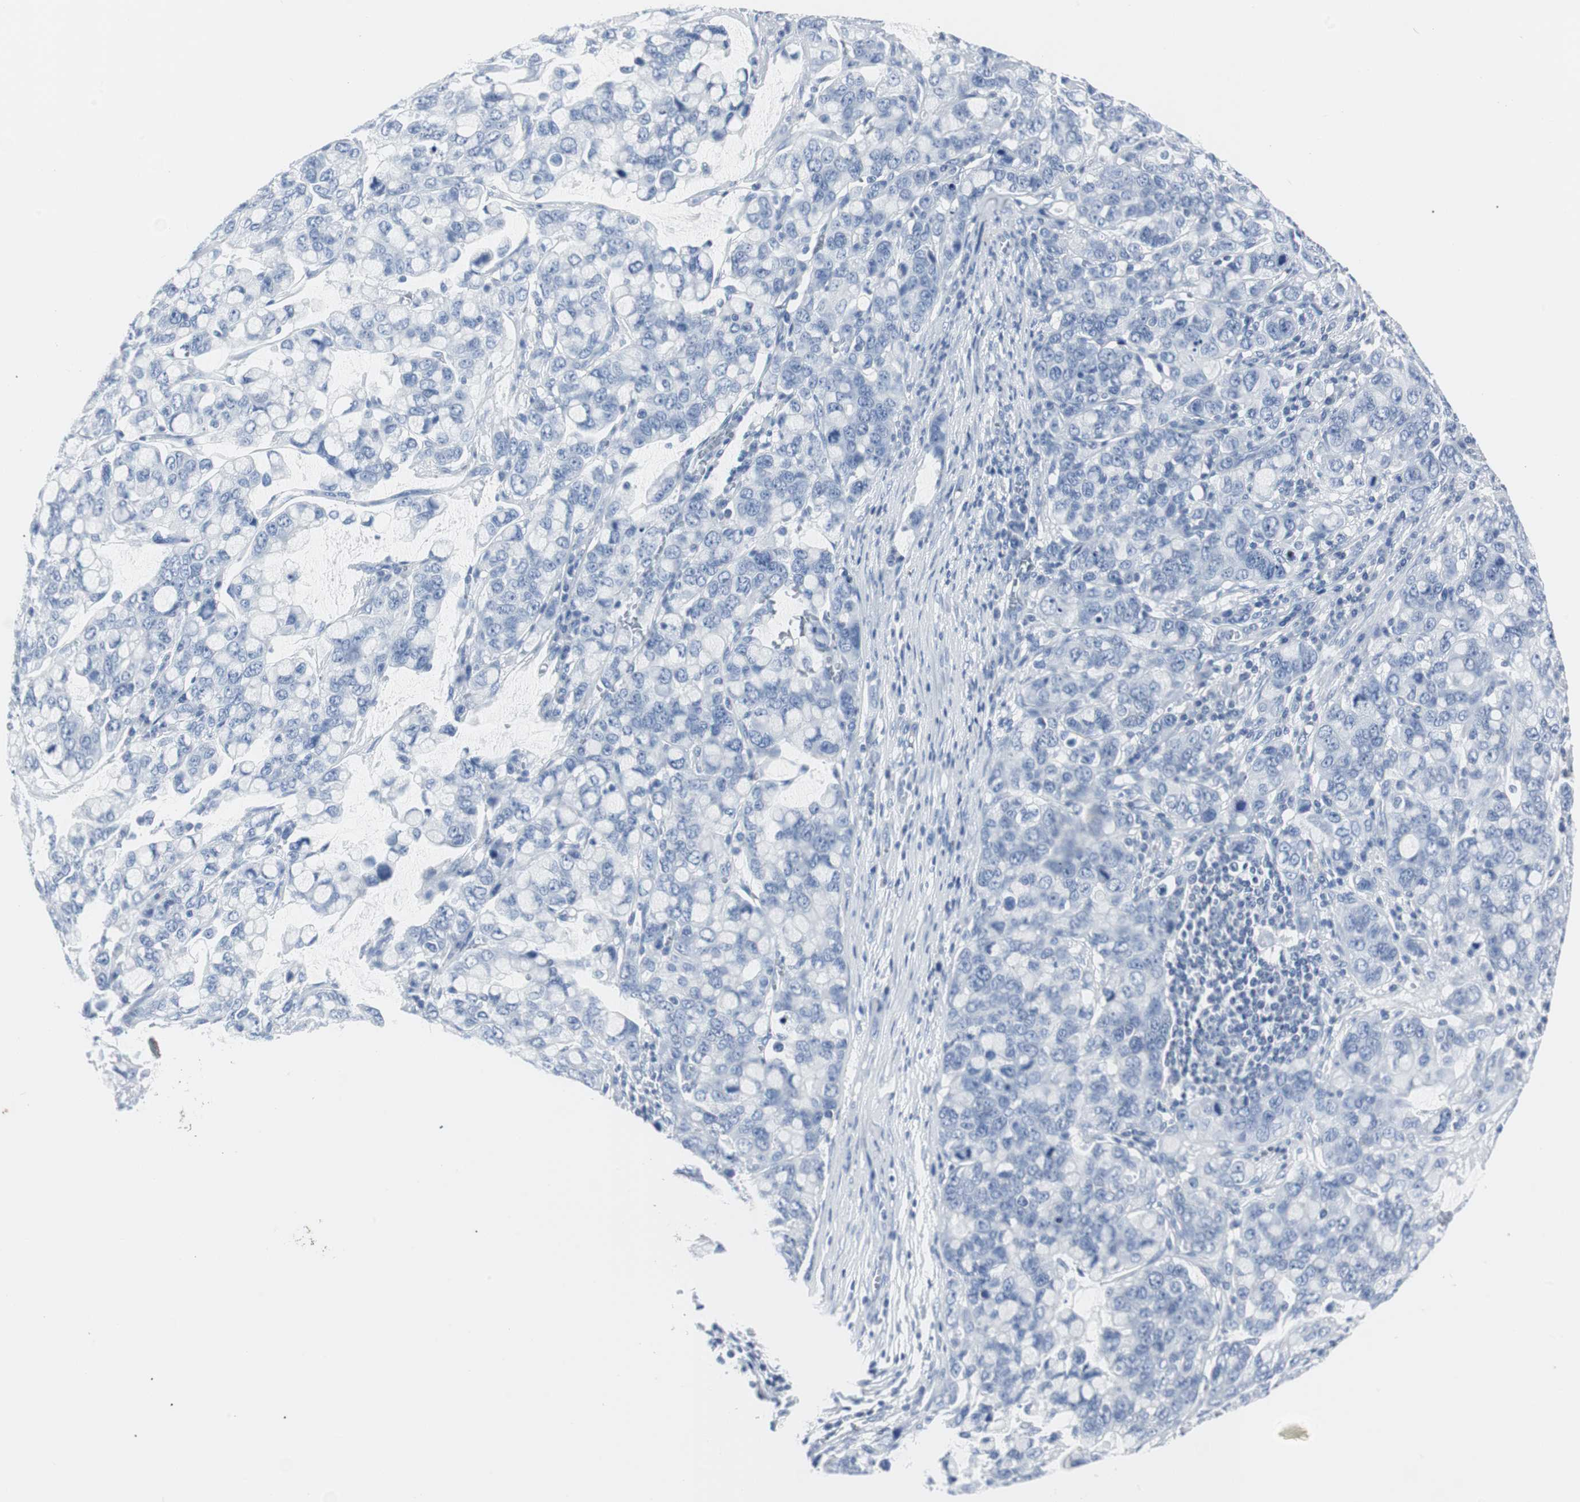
{"staining": {"intensity": "negative", "quantity": "none", "location": "none"}, "tissue": "stomach cancer", "cell_type": "Tumor cells", "image_type": "cancer", "snomed": [{"axis": "morphology", "description": "Adenocarcinoma, NOS"}, {"axis": "topography", "description": "Stomach, lower"}], "caption": "Tumor cells are negative for protein expression in human stomach adenocarcinoma. (DAB (3,3'-diaminobenzidine) immunohistochemistry, high magnification).", "gene": "GAP43", "patient": {"sex": "male", "age": 84}}